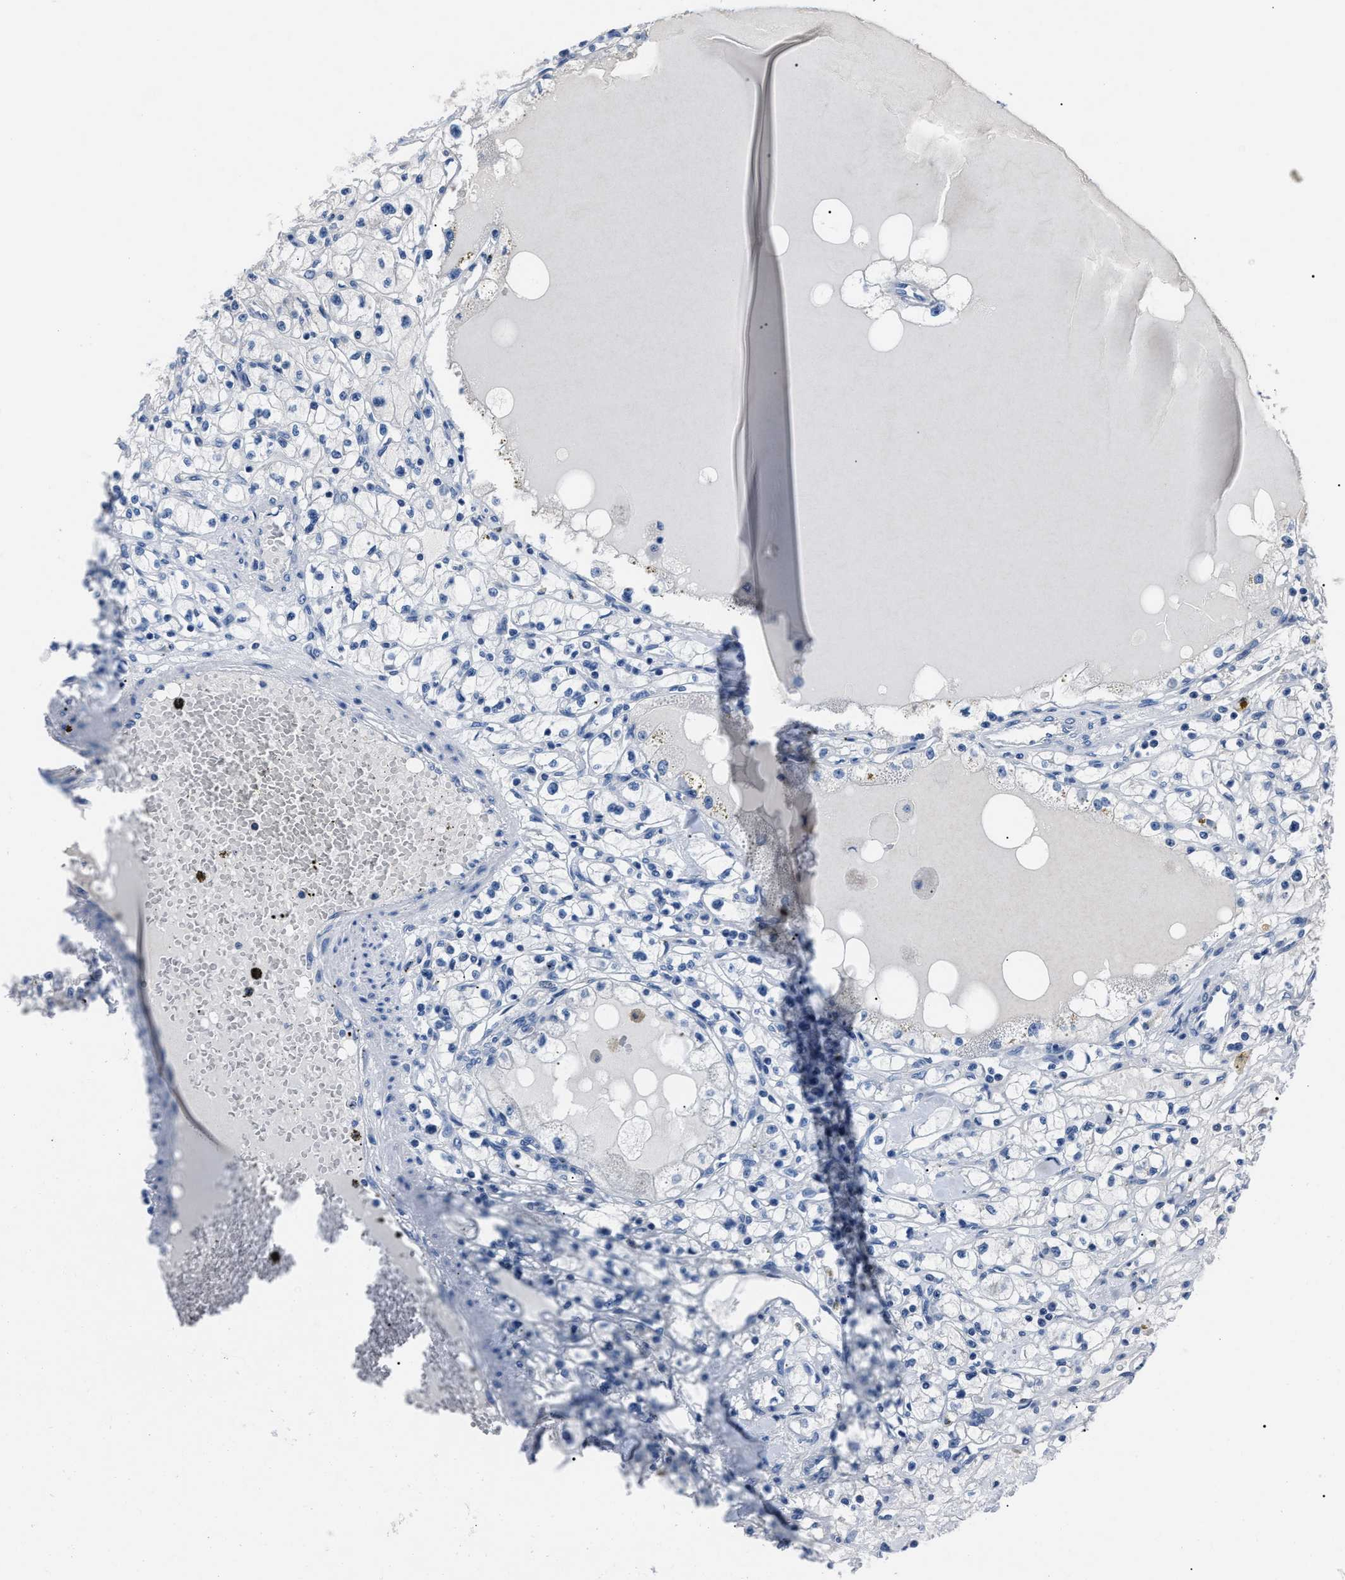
{"staining": {"intensity": "negative", "quantity": "none", "location": "none"}, "tissue": "renal cancer", "cell_type": "Tumor cells", "image_type": "cancer", "snomed": [{"axis": "morphology", "description": "Adenocarcinoma, NOS"}, {"axis": "topography", "description": "Kidney"}], "caption": "Renal cancer was stained to show a protein in brown. There is no significant expression in tumor cells.", "gene": "LRWD1", "patient": {"sex": "male", "age": 56}}